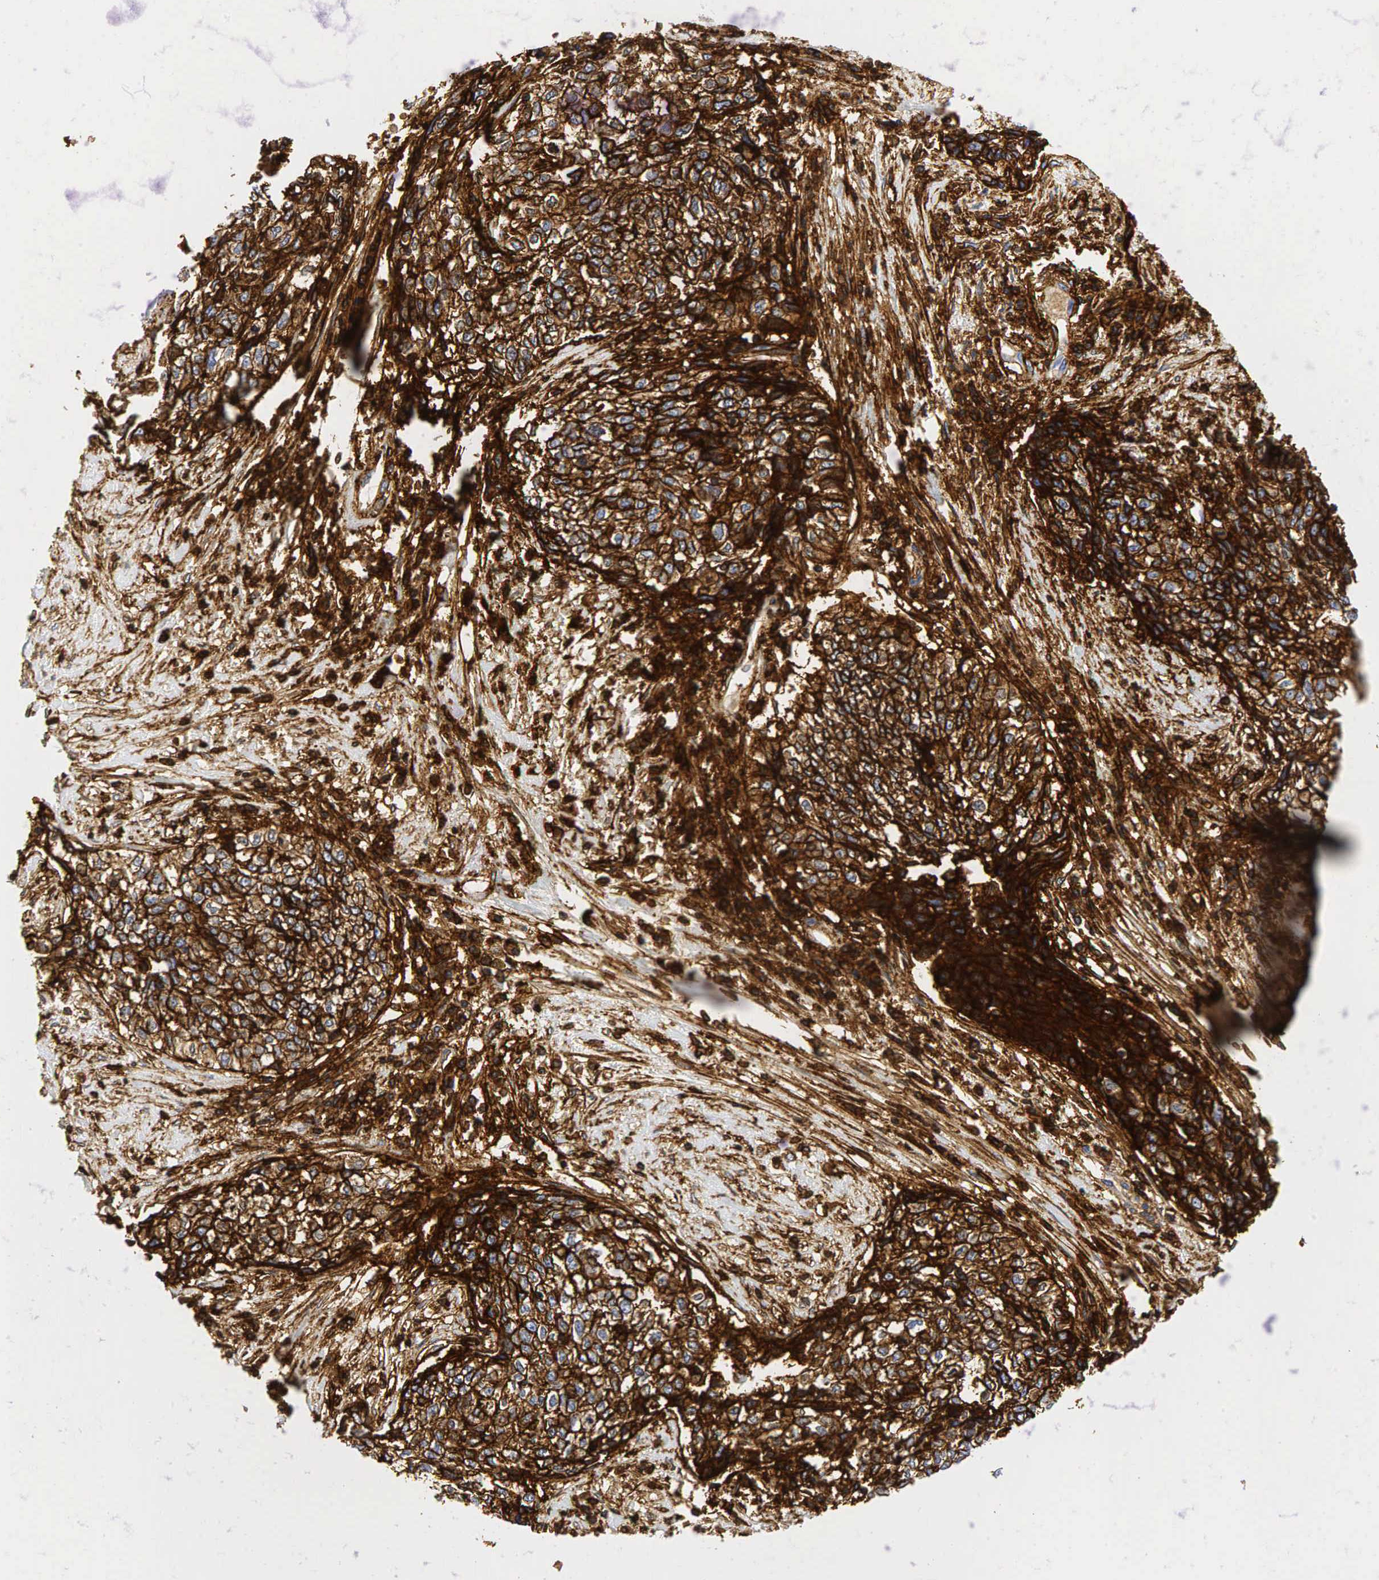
{"staining": {"intensity": "strong", "quantity": ">75%", "location": "cytoplasmic/membranous"}, "tissue": "cervical cancer", "cell_type": "Tumor cells", "image_type": "cancer", "snomed": [{"axis": "morphology", "description": "Squamous cell carcinoma, NOS"}, {"axis": "topography", "description": "Cervix"}], "caption": "Immunohistochemistry (IHC) histopathology image of cervical cancer stained for a protein (brown), which shows high levels of strong cytoplasmic/membranous positivity in approximately >75% of tumor cells.", "gene": "CD44", "patient": {"sex": "female", "age": 57}}